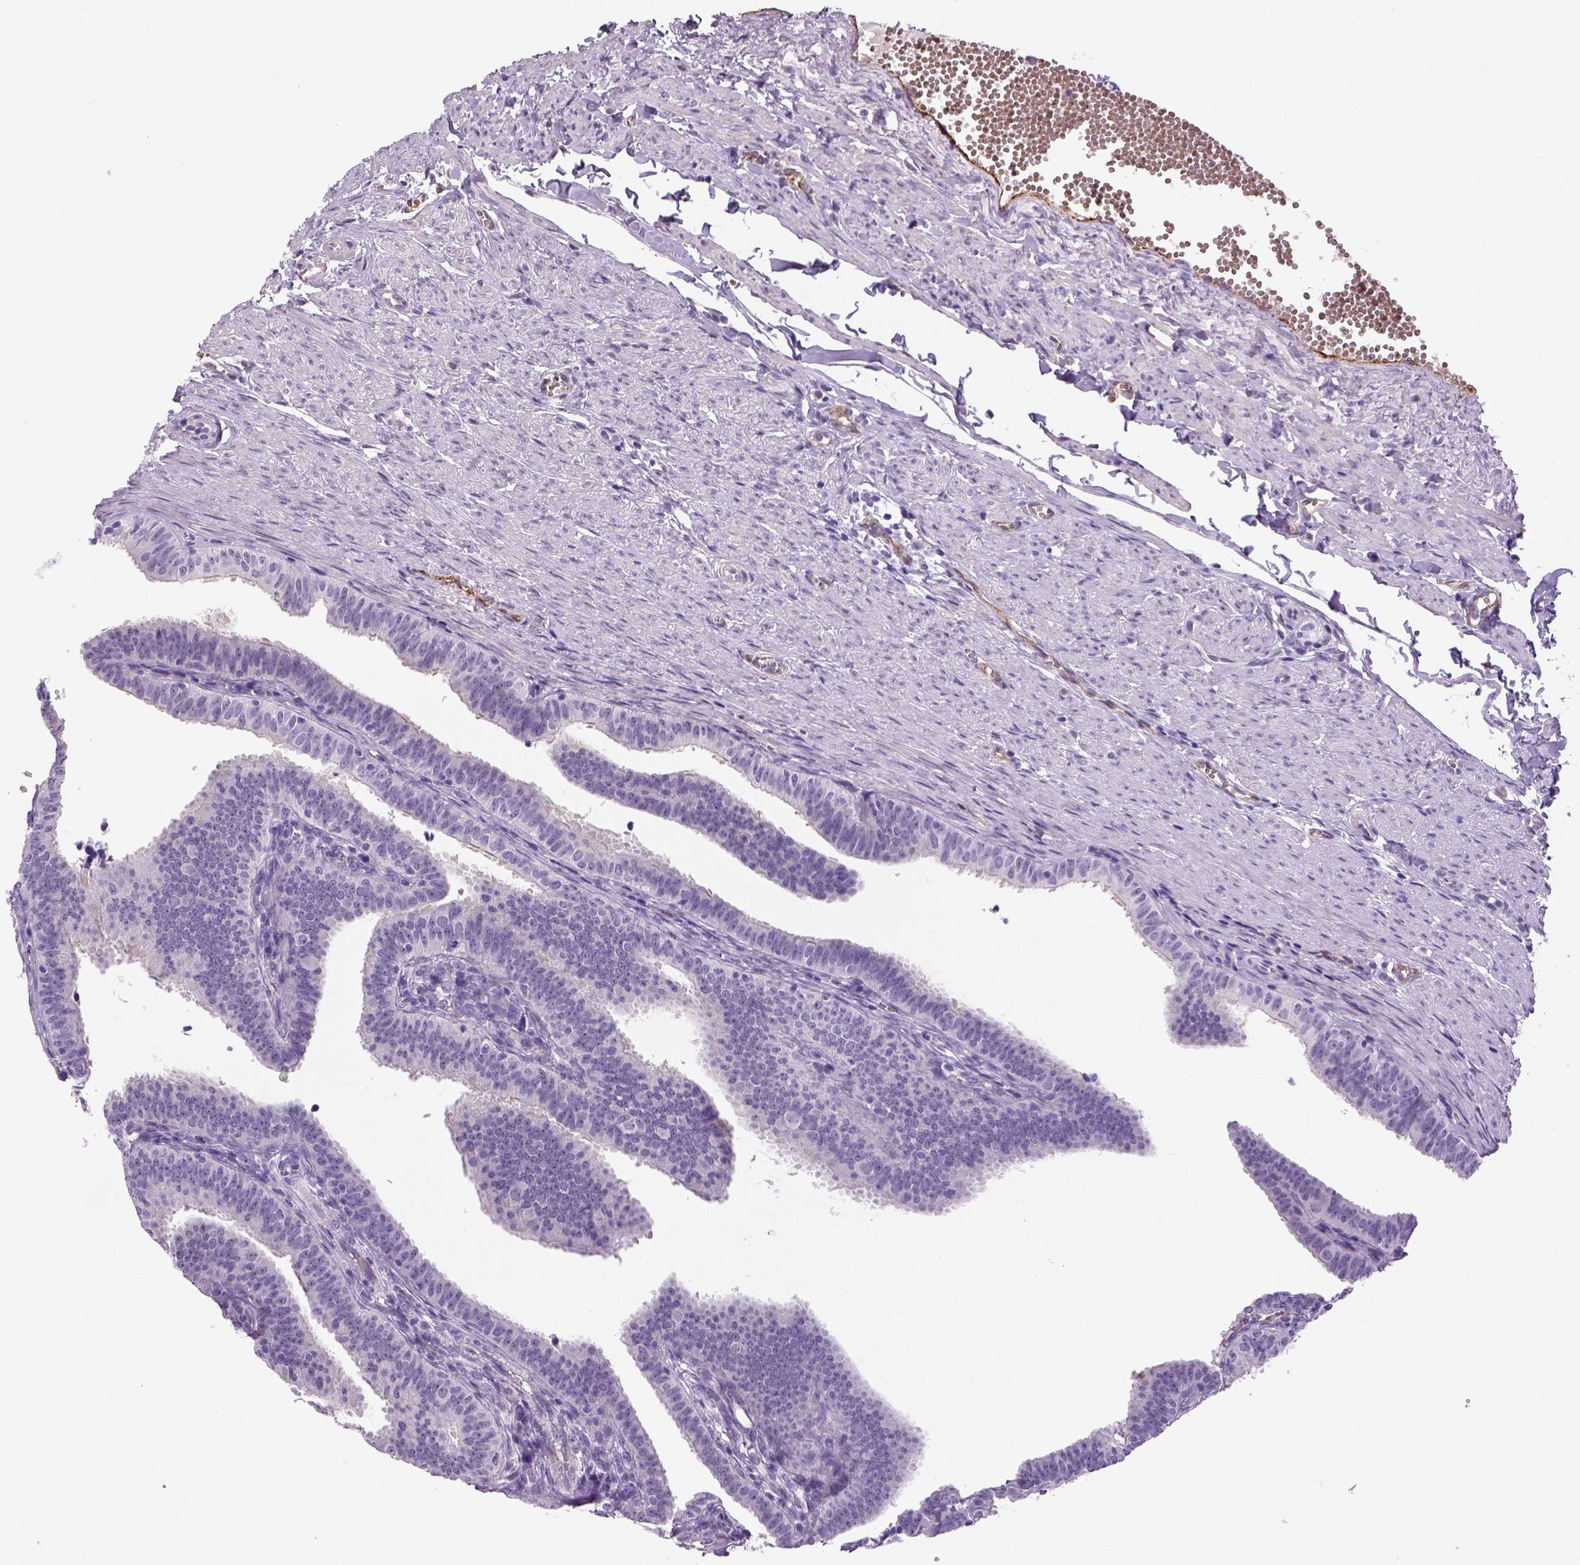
{"staining": {"intensity": "negative", "quantity": "none", "location": "none"}, "tissue": "fallopian tube", "cell_type": "Glandular cells", "image_type": "normal", "snomed": [{"axis": "morphology", "description": "Normal tissue, NOS"}, {"axis": "topography", "description": "Fallopian tube"}], "caption": "An IHC micrograph of benign fallopian tube is shown. There is no staining in glandular cells of fallopian tube. The staining was performed using DAB to visualize the protein expression in brown, while the nuclei were stained in blue with hematoxylin (Magnification: 20x).", "gene": "ENSG00000250349", "patient": {"sex": "female", "age": 25}}